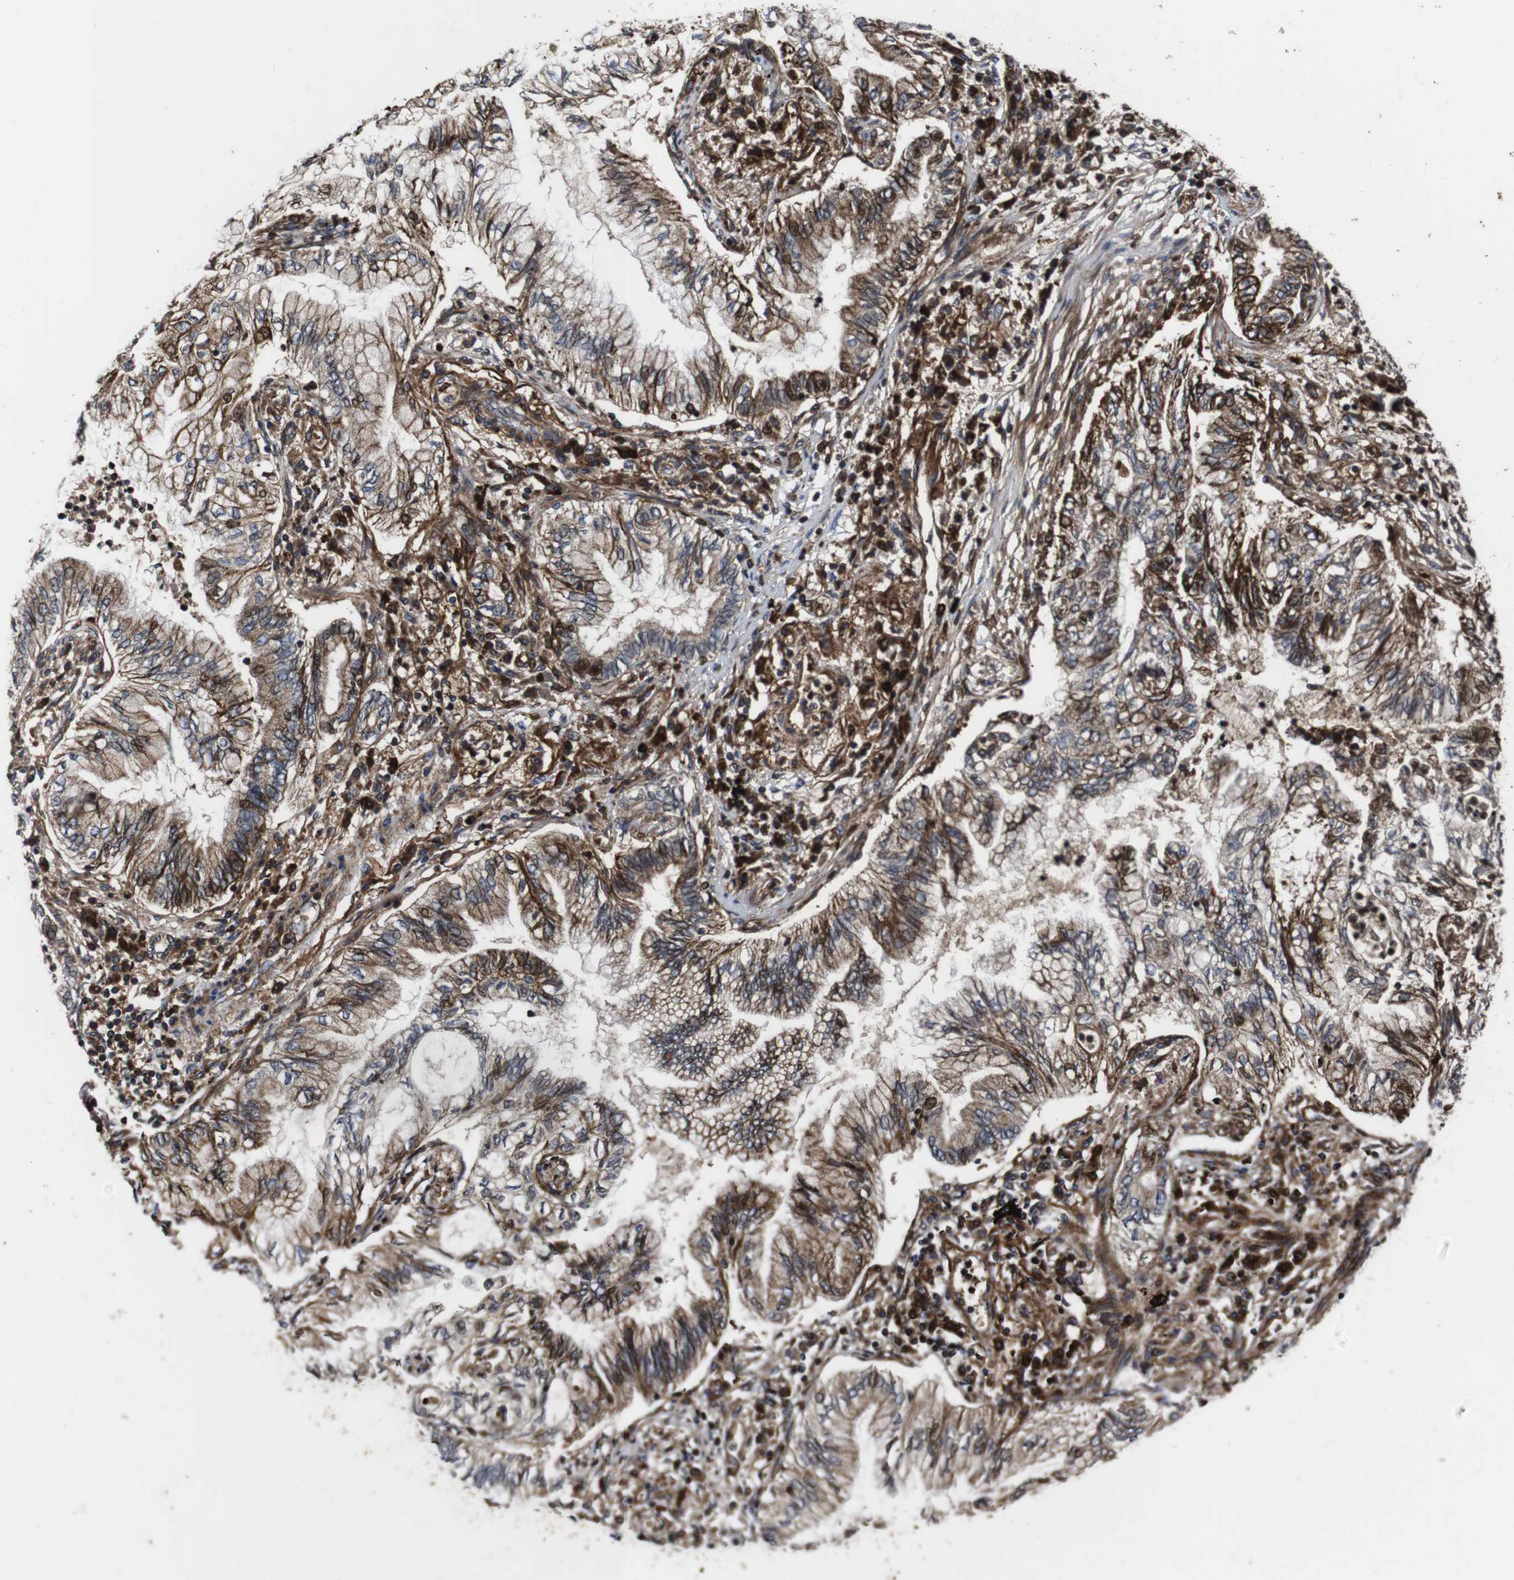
{"staining": {"intensity": "moderate", "quantity": ">75%", "location": "cytoplasmic/membranous"}, "tissue": "lung cancer", "cell_type": "Tumor cells", "image_type": "cancer", "snomed": [{"axis": "morphology", "description": "Normal tissue, NOS"}, {"axis": "morphology", "description": "Adenocarcinoma, NOS"}, {"axis": "topography", "description": "Bronchus"}, {"axis": "topography", "description": "Lung"}], "caption": "Tumor cells exhibit medium levels of moderate cytoplasmic/membranous positivity in approximately >75% of cells in human lung adenocarcinoma. The protein of interest is shown in brown color, while the nuclei are stained blue.", "gene": "SMYD3", "patient": {"sex": "female", "age": 70}}